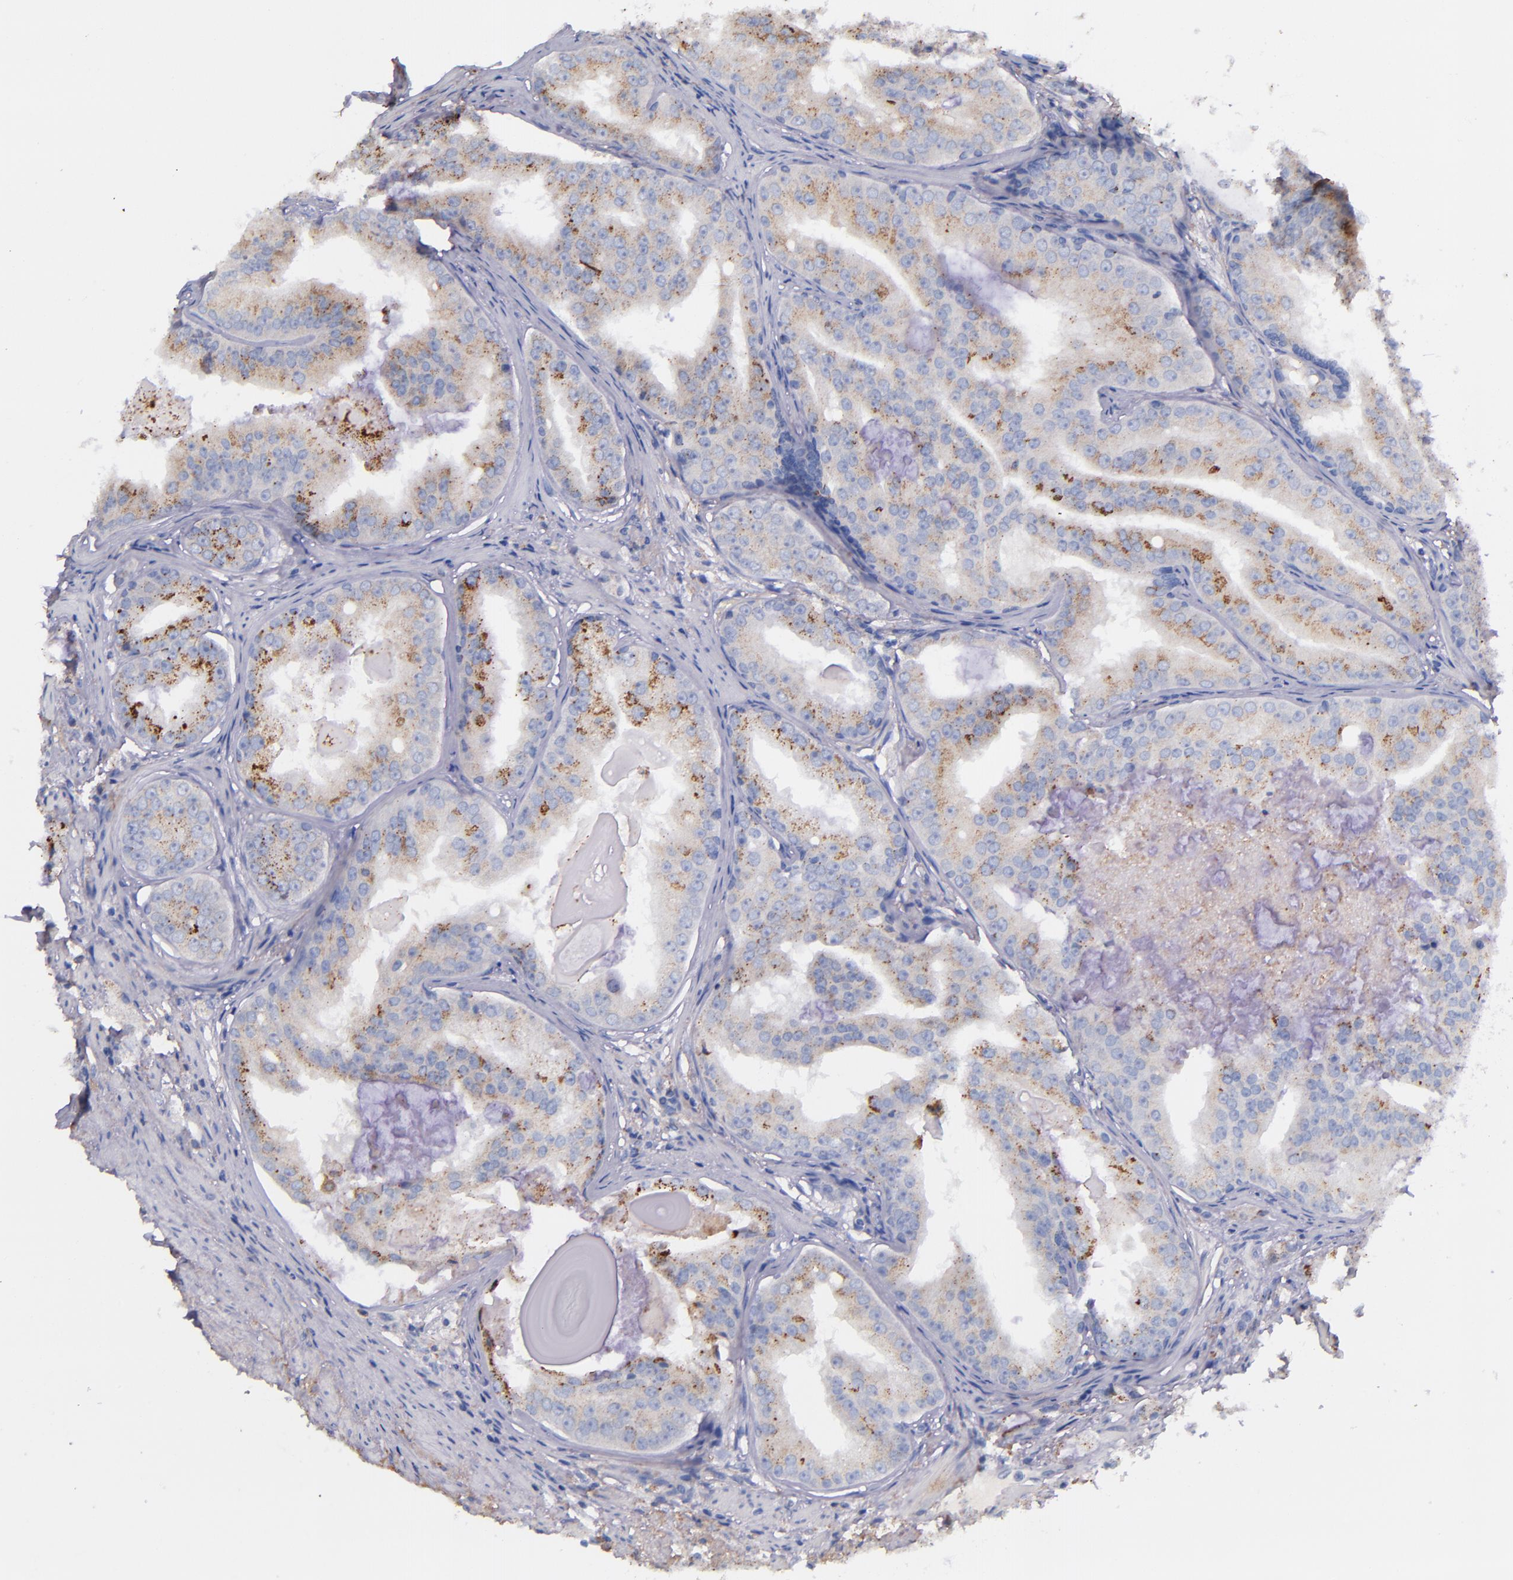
{"staining": {"intensity": "moderate", "quantity": ">75%", "location": "cytoplasmic/membranous"}, "tissue": "prostate cancer", "cell_type": "Tumor cells", "image_type": "cancer", "snomed": [{"axis": "morphology", "description": "Adenocarcinoma, High grade"}, {"axis": "topography", "description": "Prostate"}], "caption": "Immunohistochemistry (IHC) staining of prostate cancer (high-grade adenocarcinoma), which displays medium levels of moderate cytoplasmic/membranous positivity in about >75% of tumor cells indicating moderate cytoplasmic/membranous protein positivity. The staining was performed using DAB (brown) for protein detection and nuclei were counterstained in hematoxylin (blue).", "gene": "IVL", "patient": {"sex": "male", "age": 68}}